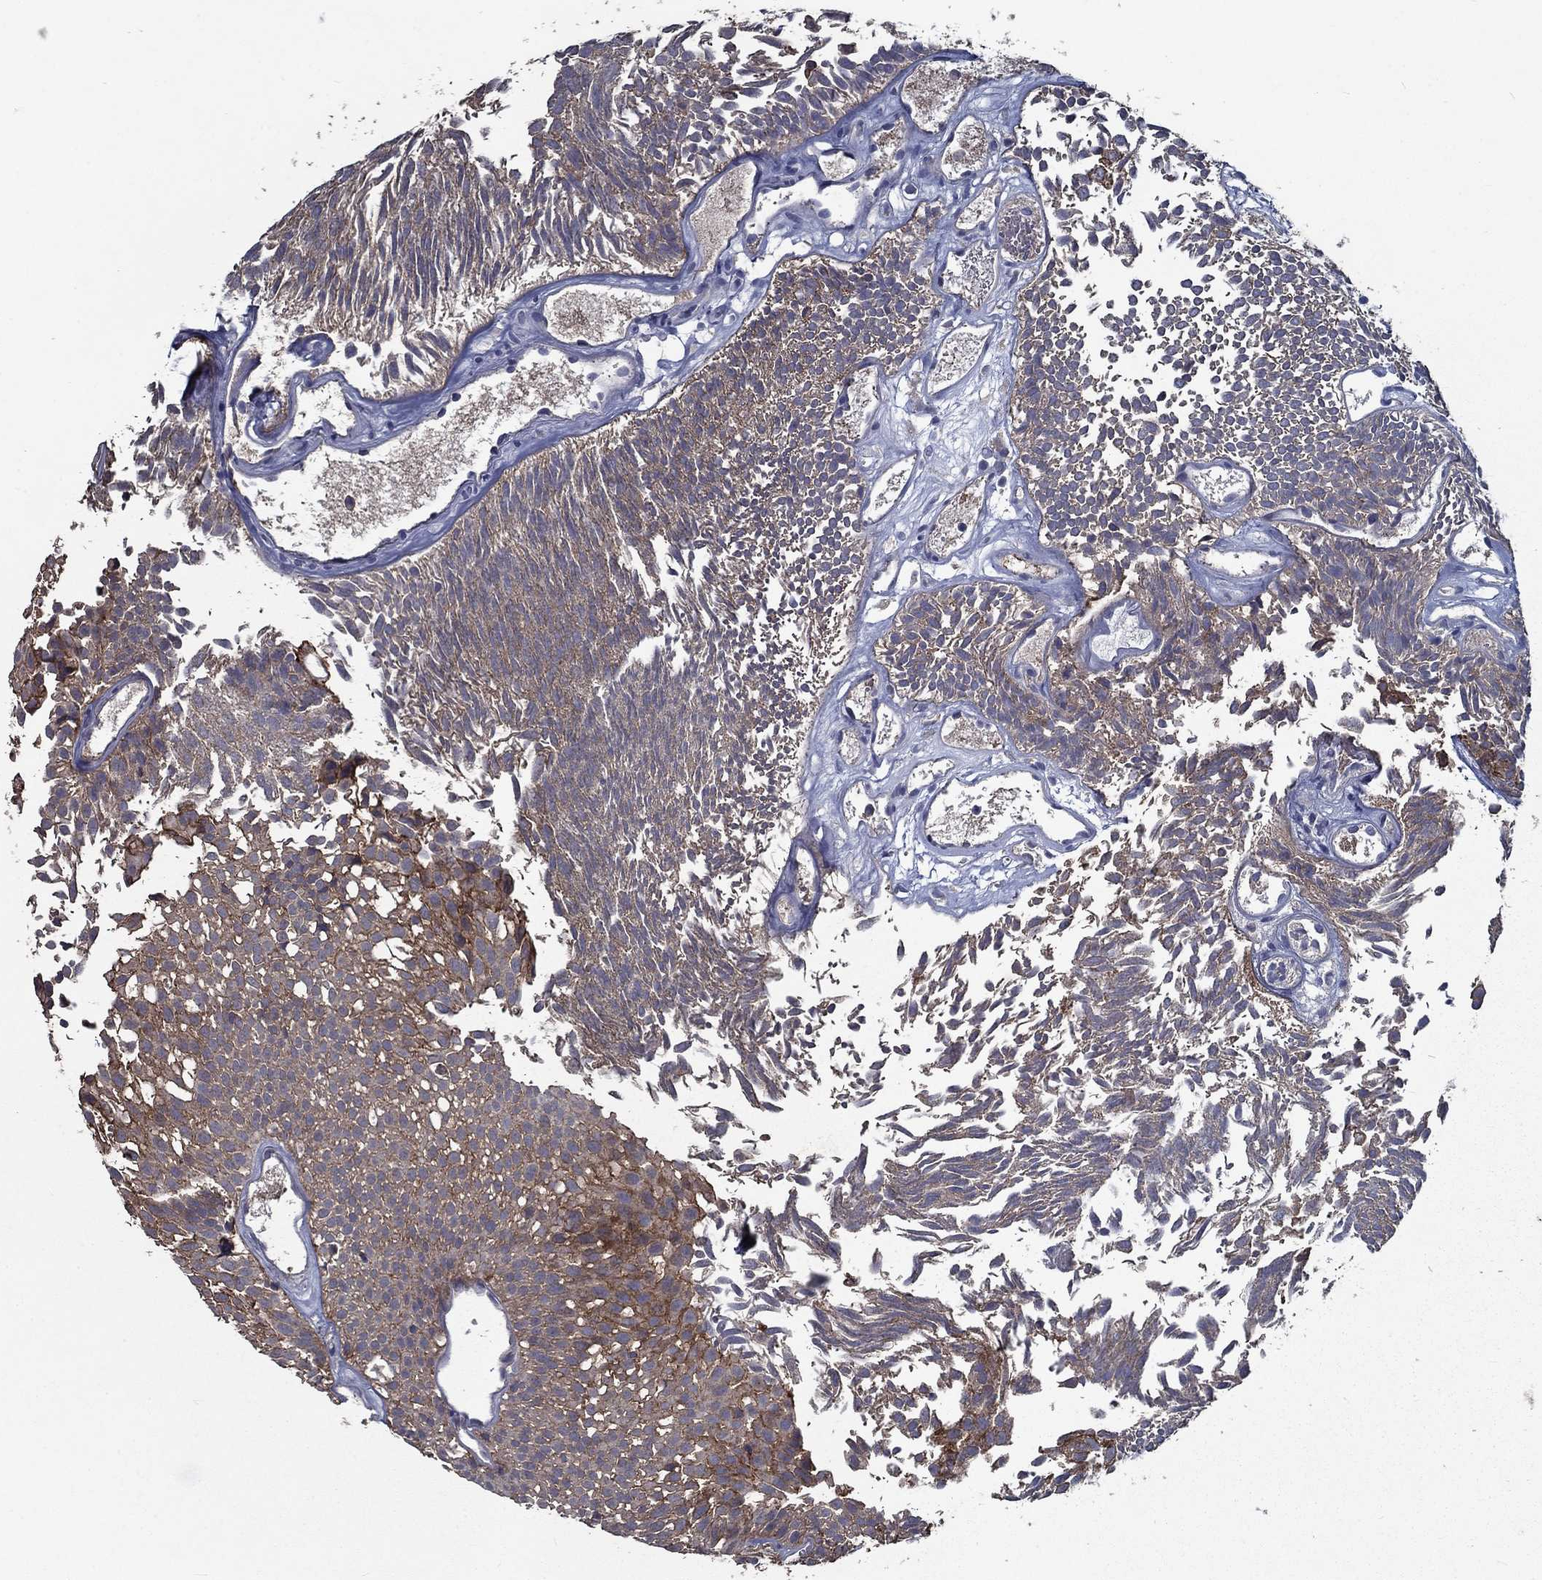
{"staining": {"intensity": "strong", "quantity": "<25%", "location": "cytoplasmic/membranous"}, "tissue": "urothelial cancer", "cell_type": "Tumor cells", "image_type": "cancer", "snomed": [{"axis": "morphology", "description": "Urothelial carcinoma, Low grade"}, {"axis": "topography", "description": "Urinary bladder"}], "caption": "A micrograph of human low-grade urothelial carcinoma stained for a protein displays strong cytoplasmic/membranous brown staining in tumor cells.", "gene": "SLC44A1", "patient": {"sex": "male", "age": 52}}